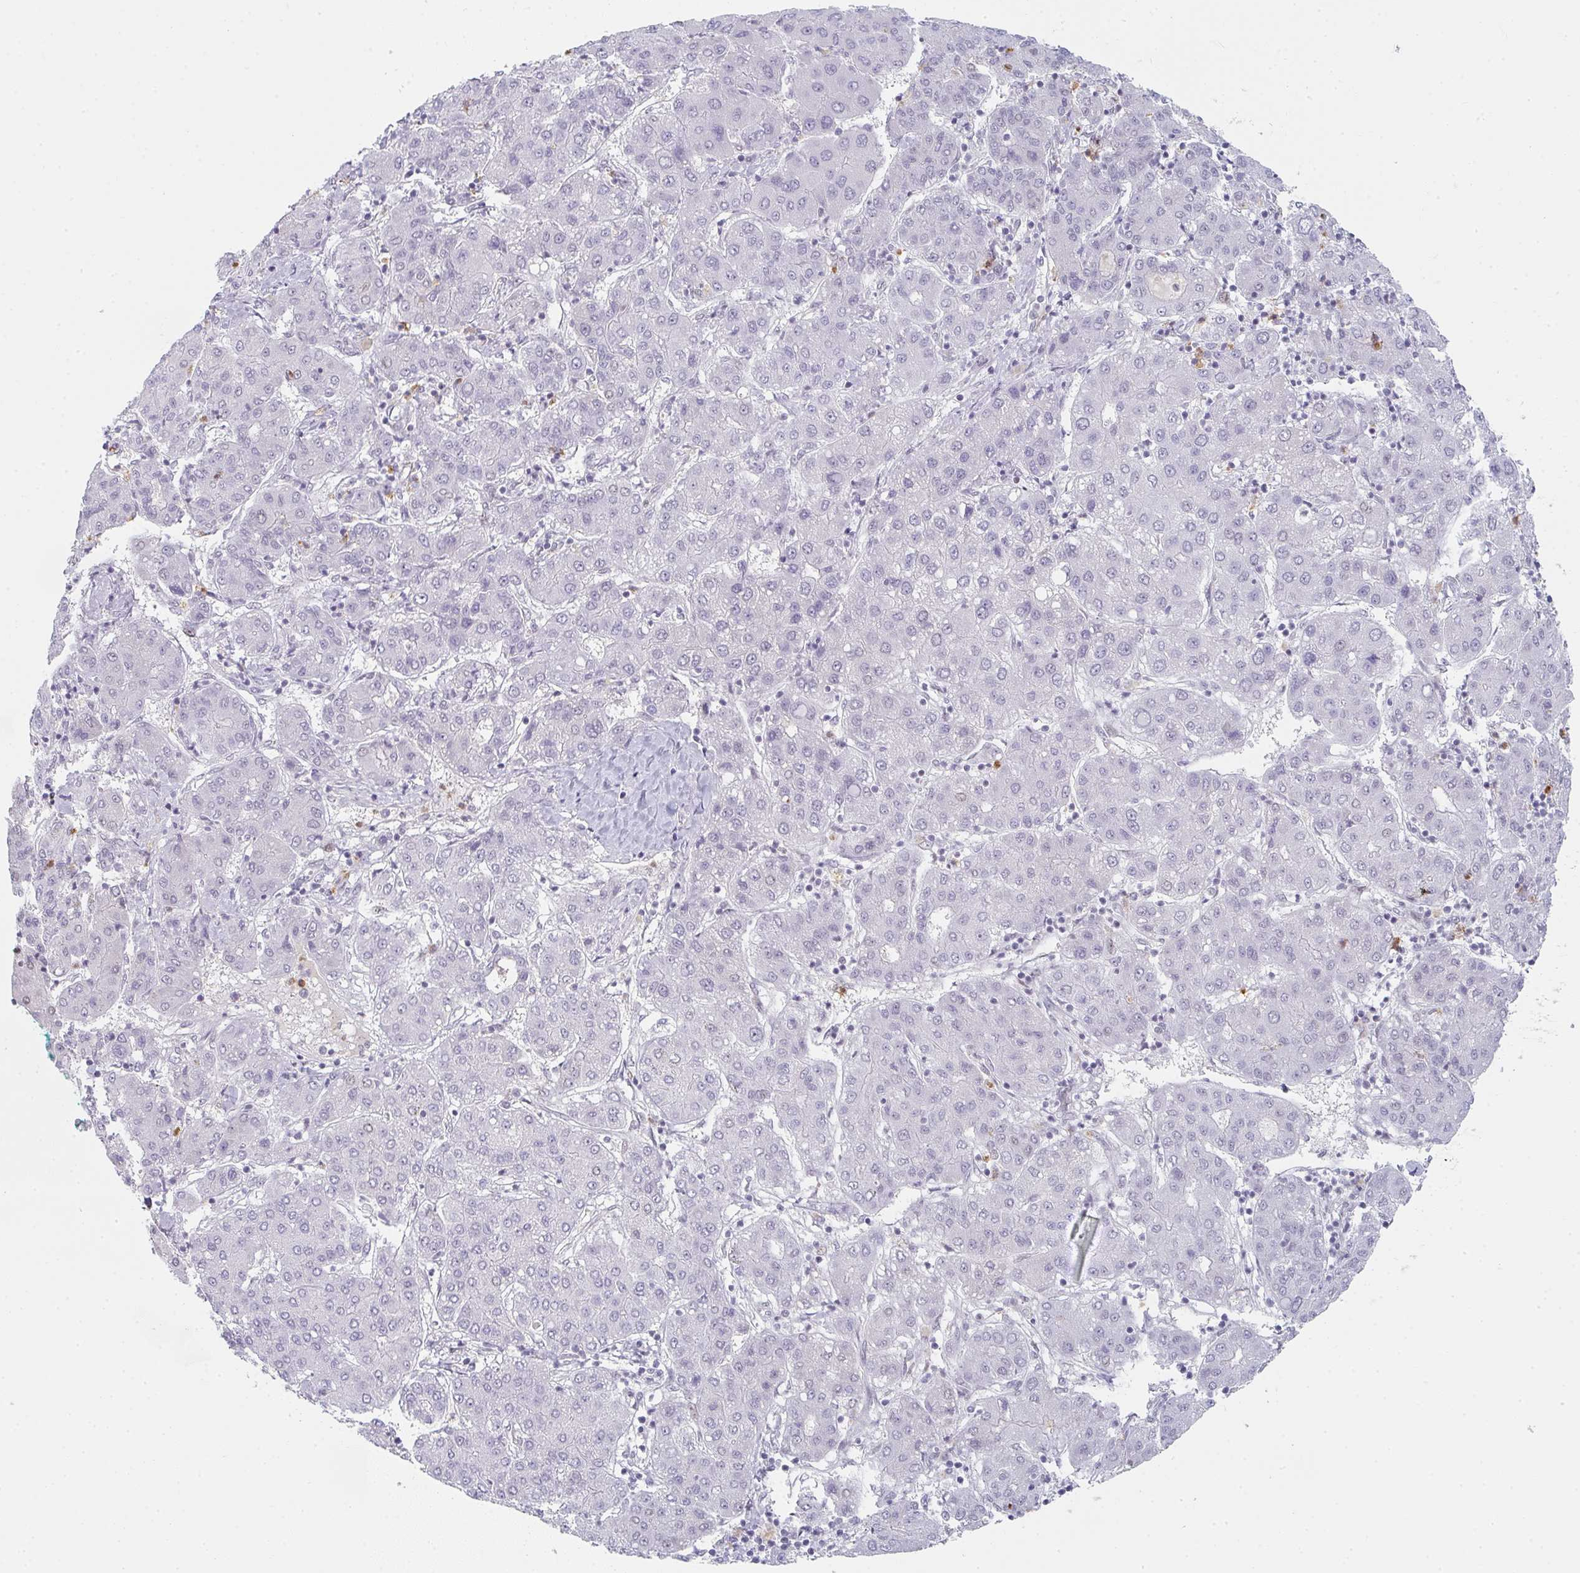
{"staining": {"intensity": "negative", "quantity": "none", "location": "none"}, "tissue": "liver cancer", "cell_type": "Tumor cells", "image_type": "cancer", "snomed": [{"axis": "morphology", "description": "Carcinoma, Hepatocellular, NOS"}, {"axis": "topography", "description": "Liver"}], "caption": "Liver hepatocellular carcinoma was stained to show a protein in brown. There is no significant staining in tumor cells. (Brightfield microscopy of DAB (3,3'-diaminobenzidine) immunohistochemistry (IHC) at high magnification).", "gene": "LIN54", "patient": {"sex": "male", "age": 65}}